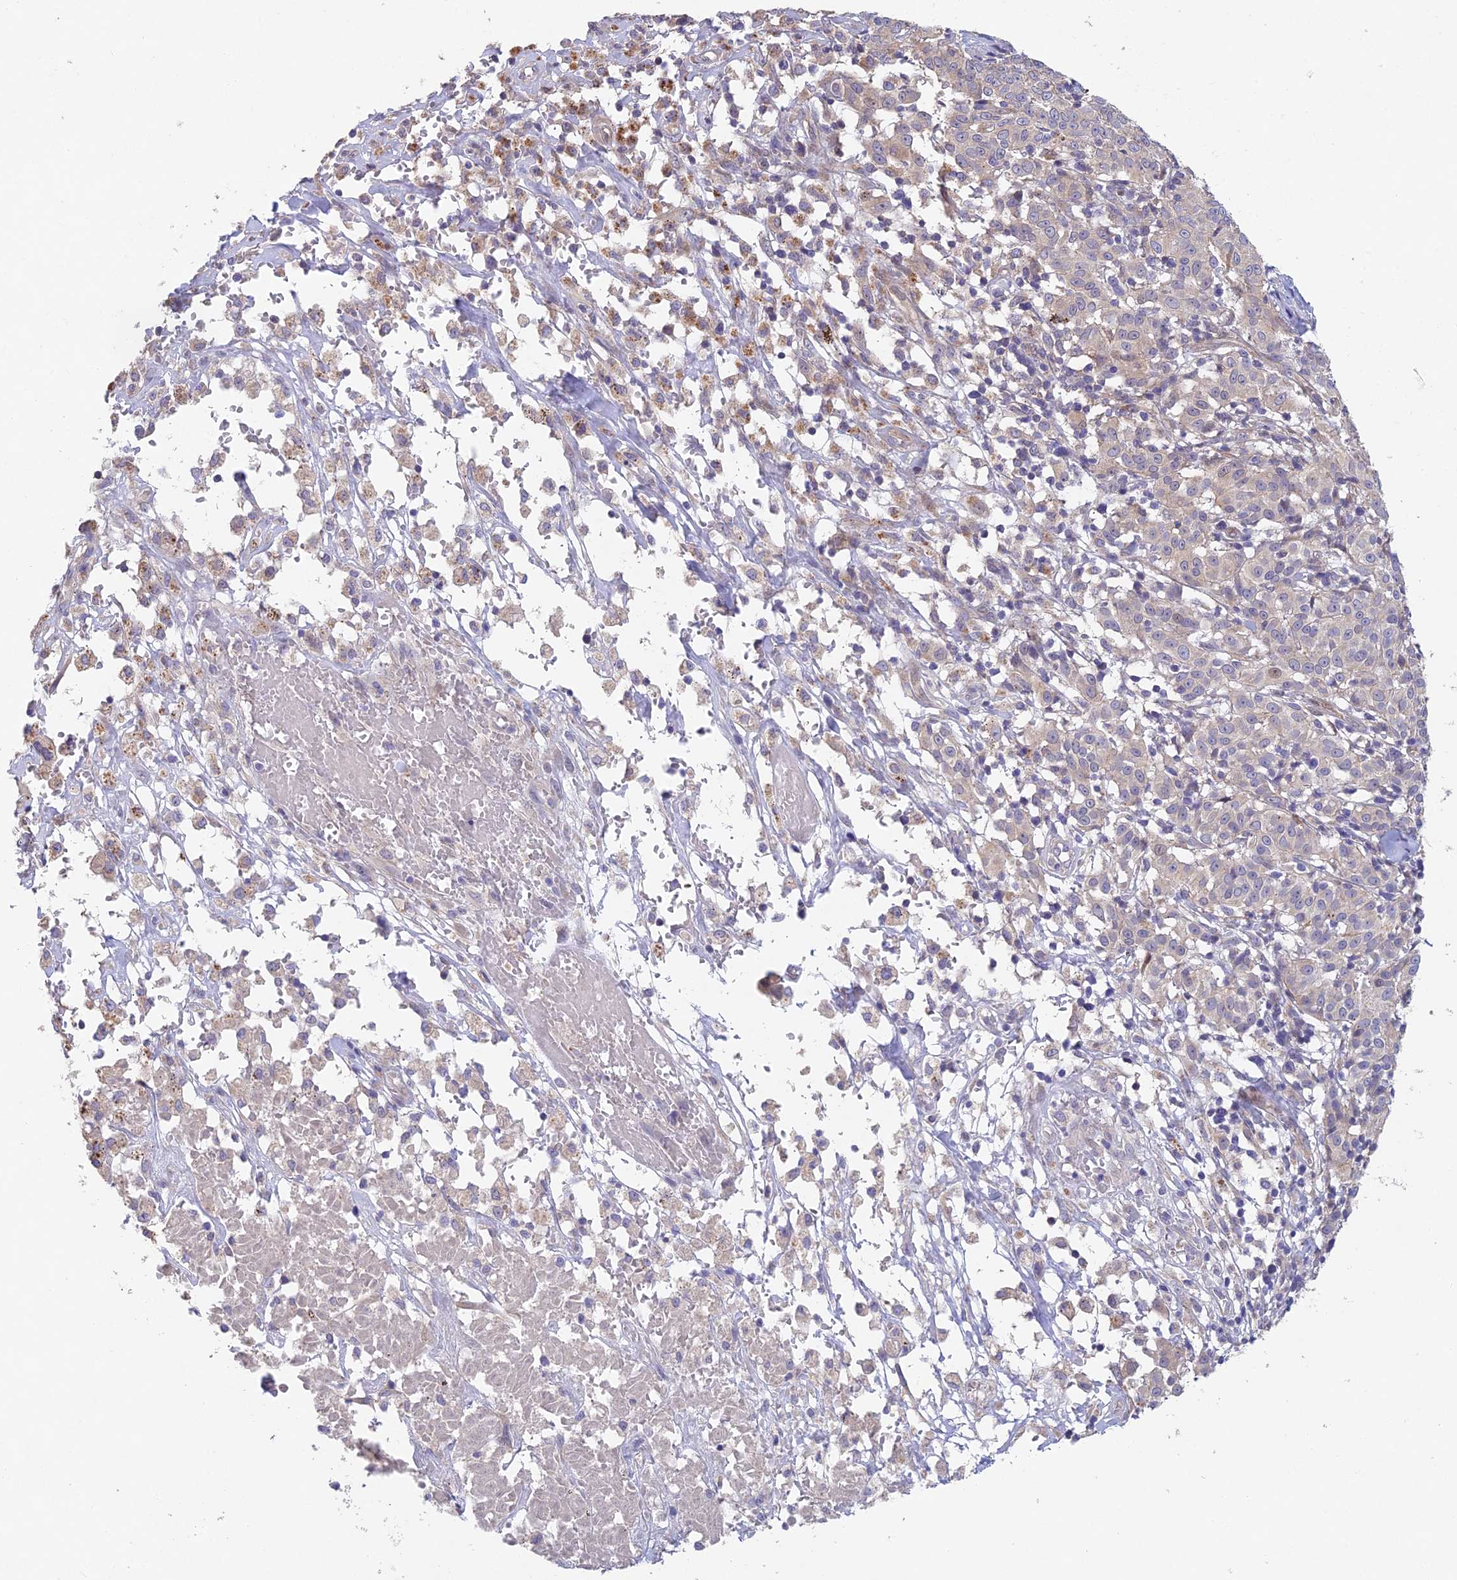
{"staining": {"intensity": "negative", "quantity": "none", "location": "none"}, "tissue": "melanoma", "cell_type": "Tumor cells", "image_type": "cancer", "snomed": [{"axis": "morphology", "description": "Malignant melanoma, NOS"}, {"axis": "topography", "description": "Skin"}], "caption": "Immunohistochemical staining of human melanoma shows no significant staining in tumor cells.", "gene": "NSMCE1", "patient": {"sex": "female", "age": 72}}